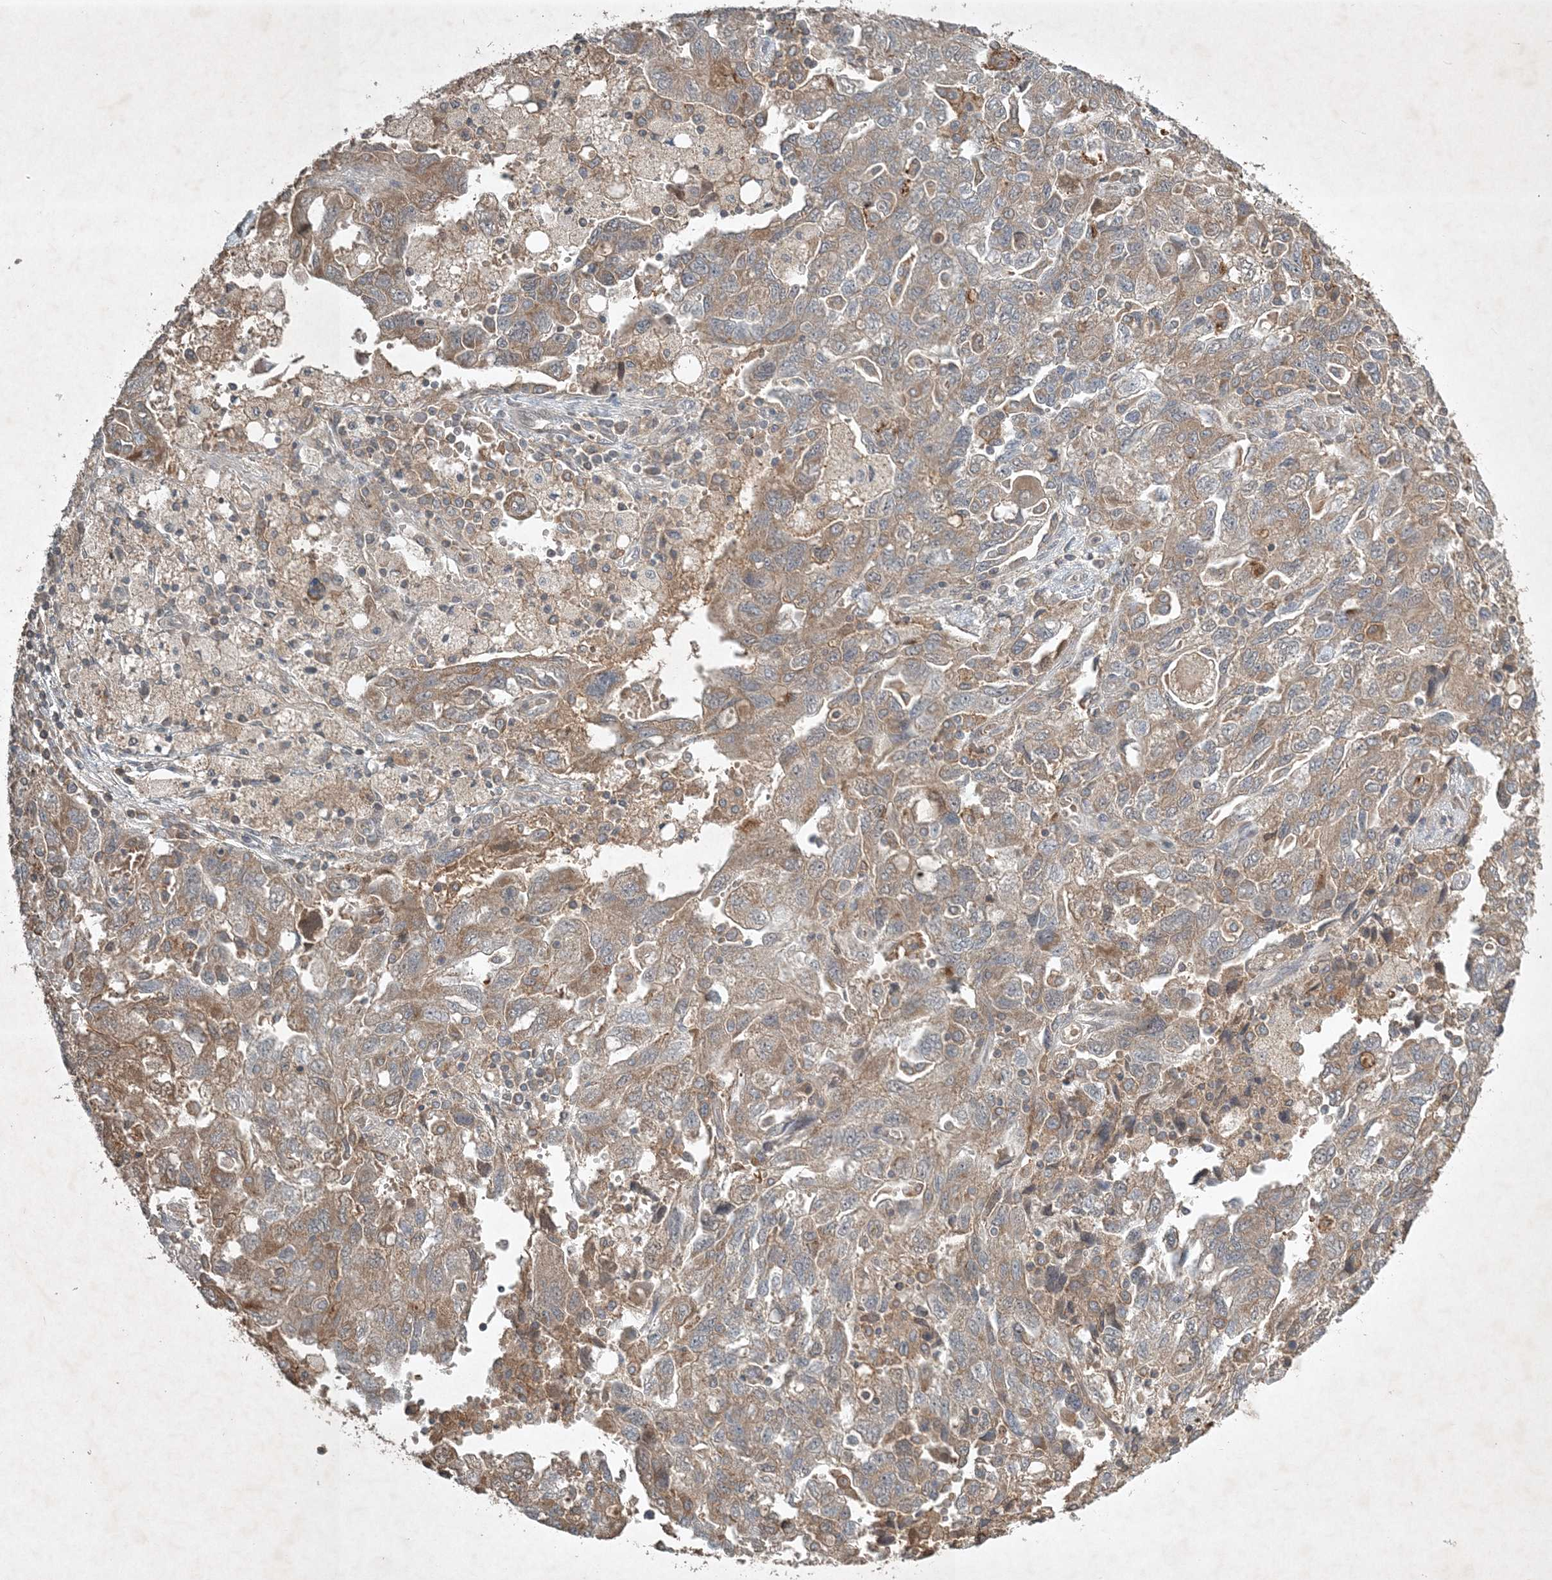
{"staining": {"intensity": "weak", "quantity": "25%-75%", "location": "cytoplasmic/membranous"}, "tissue": "ovarian cancer", "cell_type": "Tumor cells", "image_type": "cancer", "snomed": [{"axis": "morphology", "description": "Carcinoma, NOS"}, {"axis": "morphology", "description": "Cystadenocarcinoma, serous, NOS"}, {"axis": "topography", "description": "Ovary"}], "caption": "Immunohistochemical staining of ovarian cancer reveals low levels of weak cytoplasmic/membranous expression in approximately 25%-75% of tumor cells.", "gene": "TNFAIP6", "patient": {"sex": "female", "age": 69}}